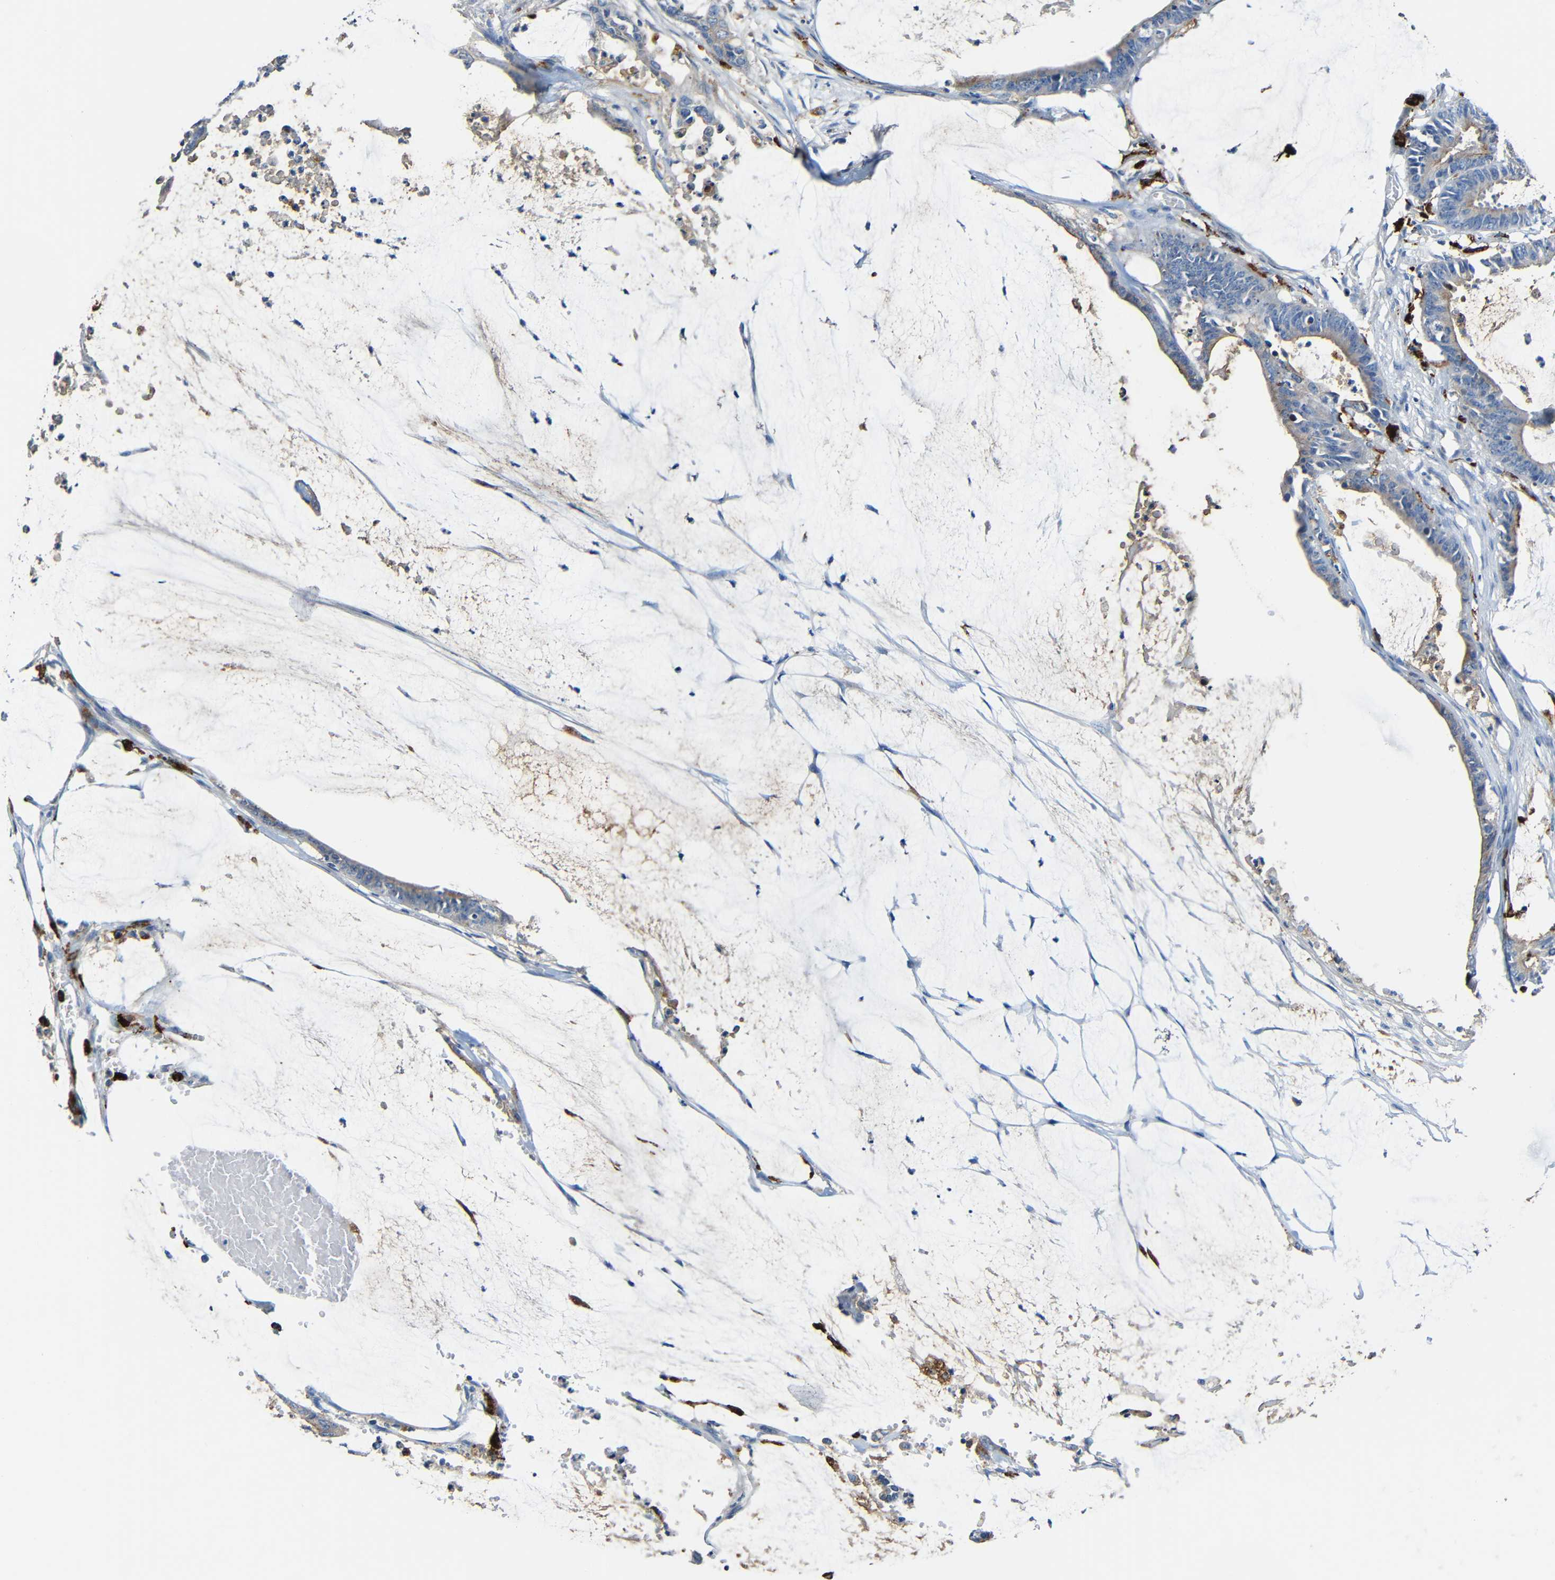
{"staining": {"intensity": "moderate", "quantity": ">75%", "location": "cytoplasmic/membranous"}, "tissue": "colorectal cancer", "cell_type": "Tumor cells", "image_type": "cancer", "snomed": [{"axis": "morphology", "description": "Adenocarcinoma, NOS"}, {"axis": "topography", "description": "Rectum"}], "caption": "Human adenocarcinoma (colorectal) stained with a brown dye reveals moderate cytoplasmic/membranous positive positivity in approximately >75% of tumor cells.", "gene": "HLA-DMA", "patient": {"sex": "female", "age": 66}}